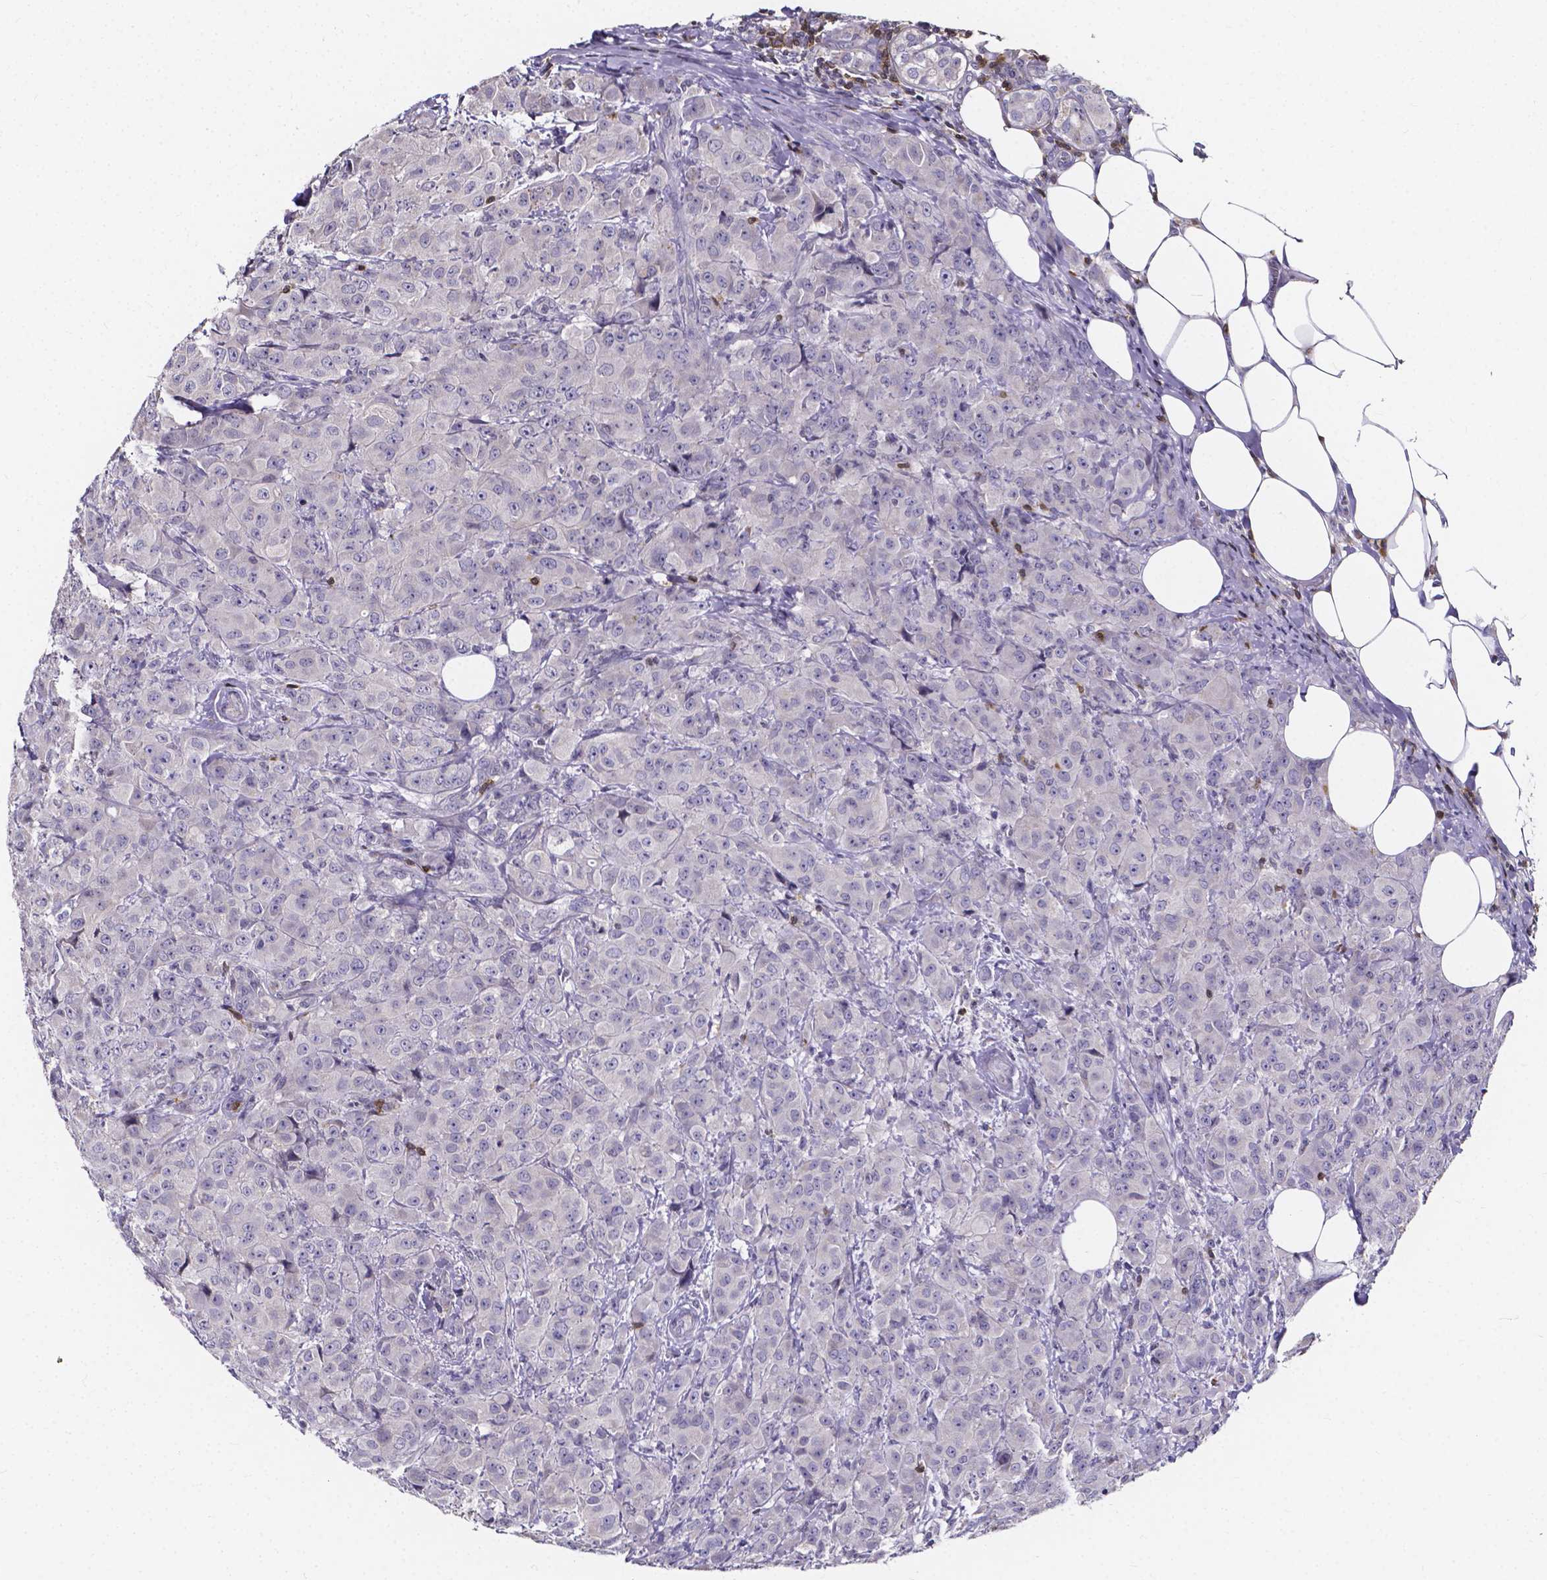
{"staining": {"intensity": "negative", "quantity": "none", "location": "none"}, "tissue": "breast cancer", "cell_type": "Tumor cells", "image_type": "cancer", "snomed": [{"axis": "morphology", "description": "Normal tissue, NOS"}, {"axis": "morphology", "description": "Duct carcinoma"}, {"axis": "topography", "description": "Breast"}], "caption": "IHC micrograph of neoplastic tissue: human breast cancer (intraductal carcinoma) stained with DAB demonstrates no significant protein positivity in tumor cells.", "gene": "THEMIS", "patient": {"sex": "female", "age": 43}}